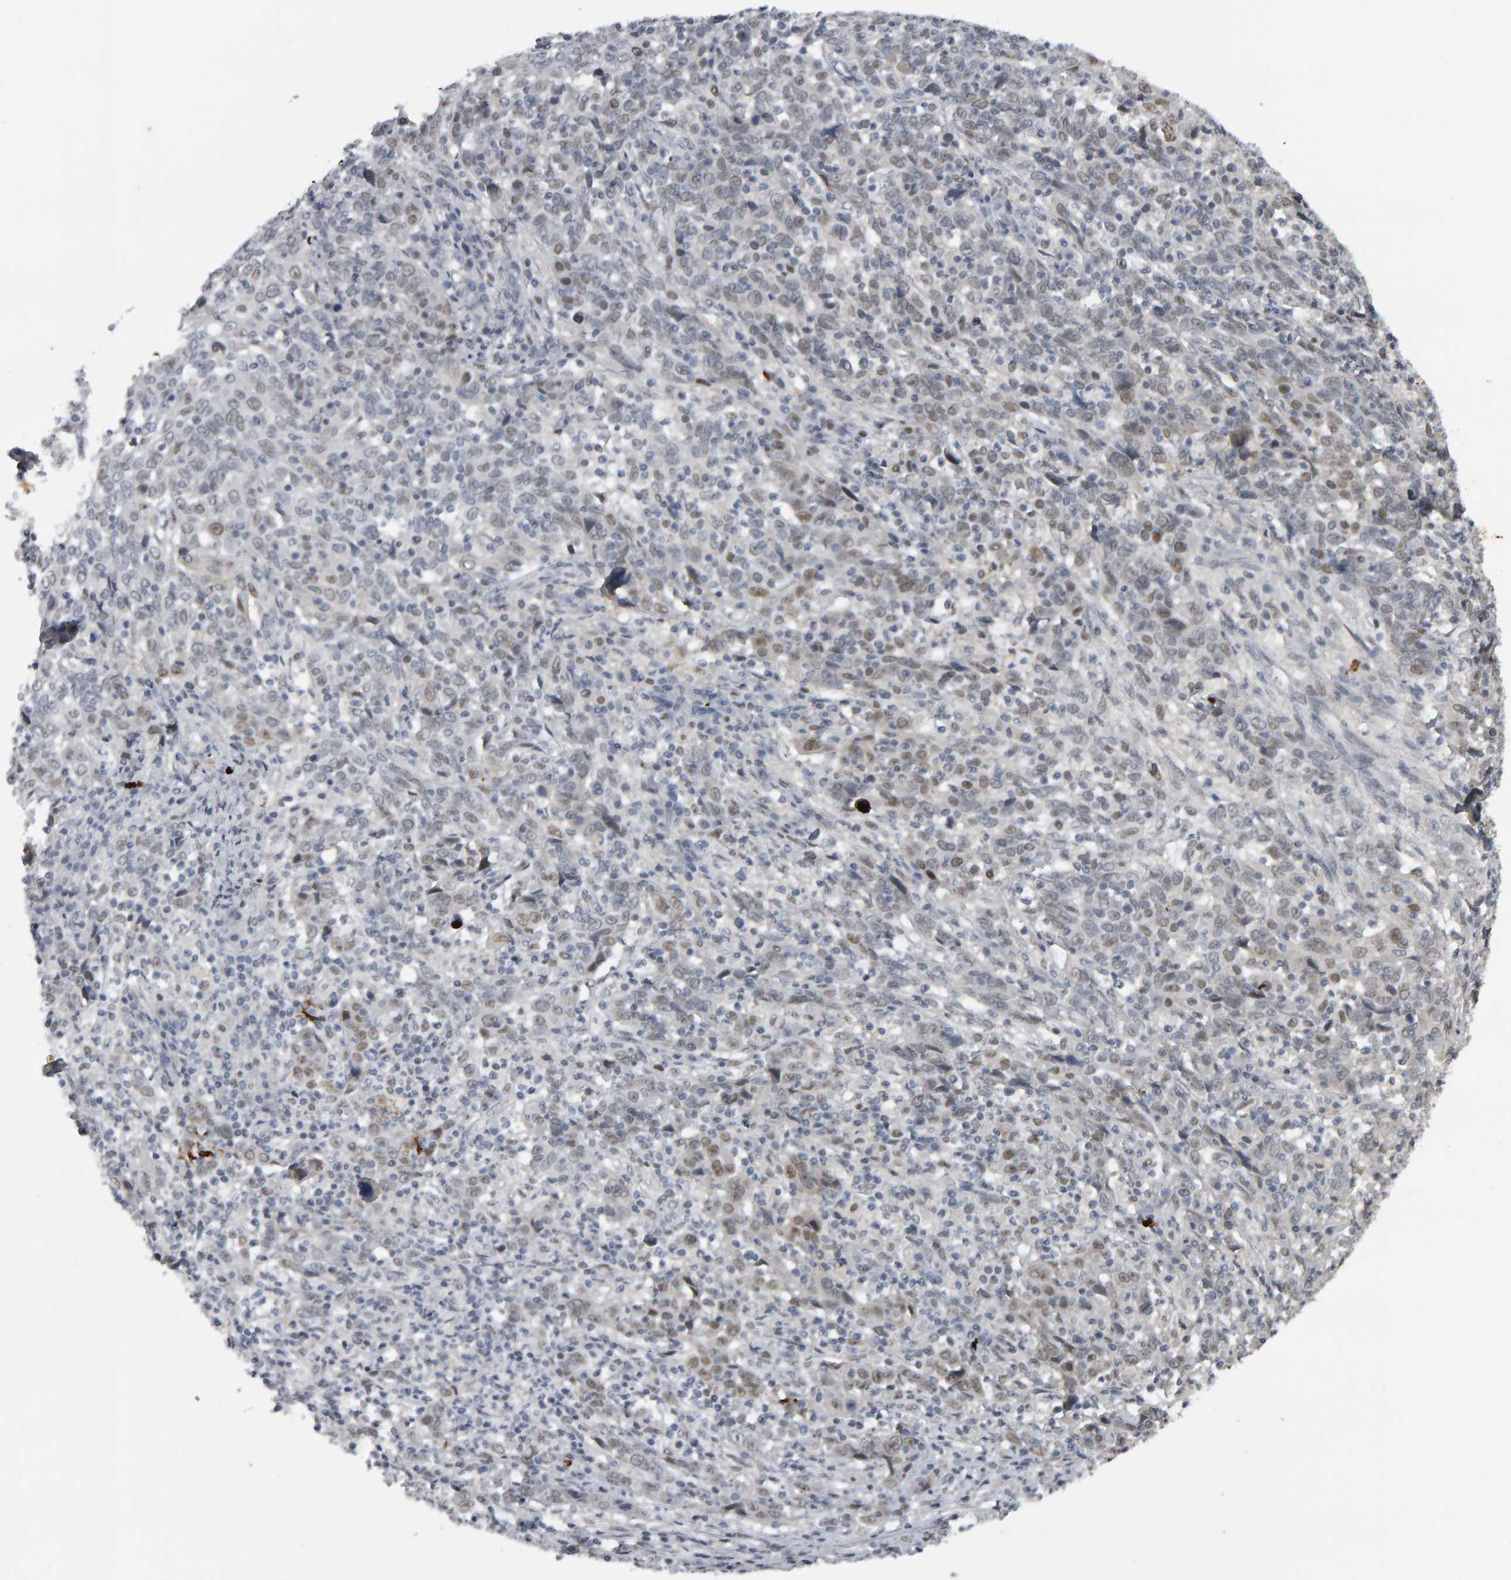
{"staining": {"intensity": "weak", "quantity": "<25%", "location": "nuclear"}, "tissue": "cervical cancer", "cell_type": "Tumor cells", "image_type": "cancer", "snomed": [{"axis": "morphology", "description": "Squamous cell carcinoma, NOS"}, {"axis": "topography", "description": "Cervix"}], "caption": "Immunohistochemistry (IHC) histopathology image of human cervical squamous cell carcinoma stained for a protein (brown), which demonstrates no staining in tumor cells.", "gene": "IPO8", "patient": {"sex": "female", "age": 46}}